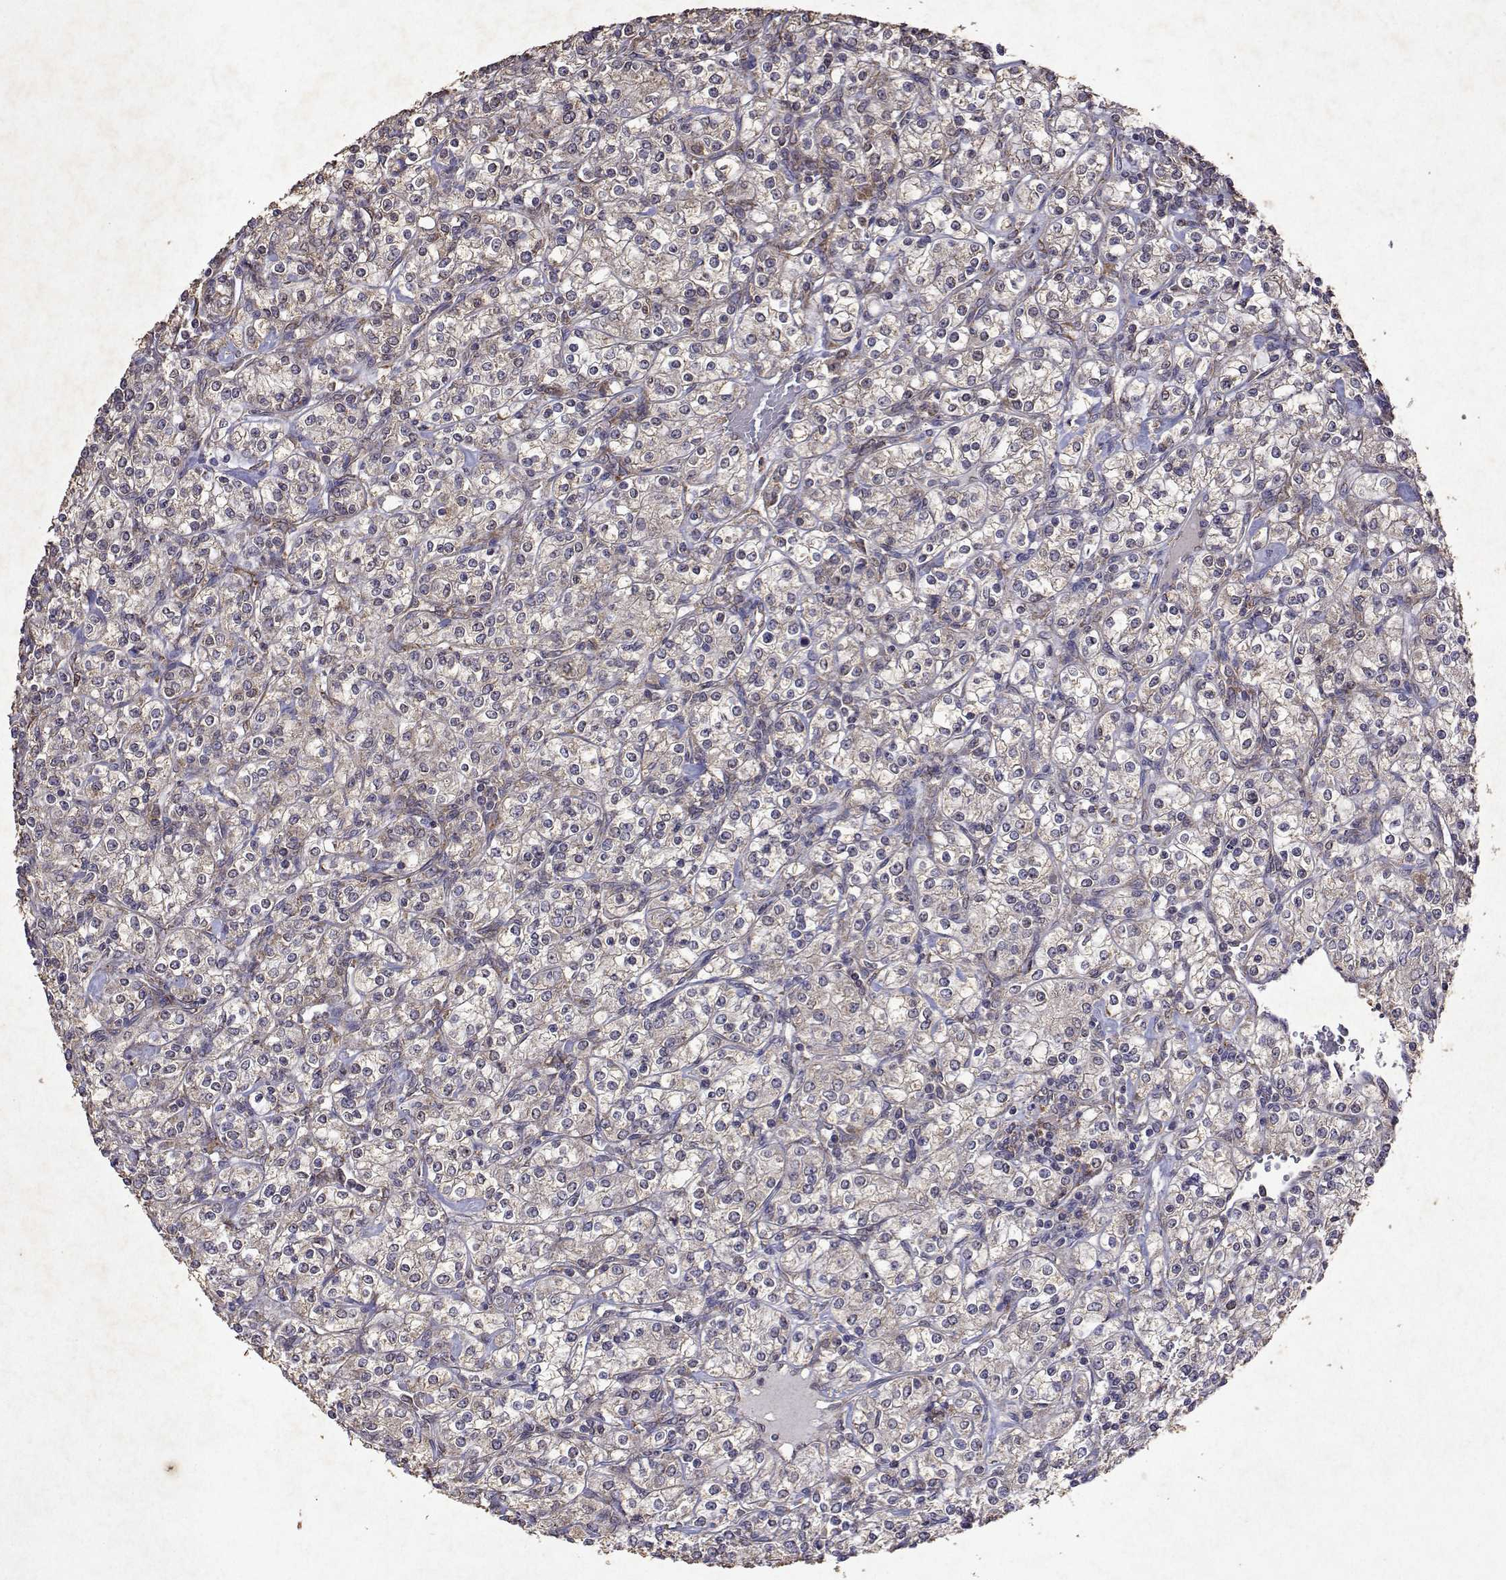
{"staining": {"intensity": "negative", "quantity": "none", "location": "none"}, "tissue": "renal cancer", "cell_type": "Tumor cells", "image_type": "cancer", "snomed": [{"axis": "morphology", "description": "Adenocarcinoma, NOS"}, {"axis": "topography", "description": "Kidney"}], "caption": "A high-resolution image shows immunohistochemistry (IHC) staining of adenocarcinoma (renal), which exhibits no significant positivity in tumor cells.", "gene": "TARBP2", "patient": {"sex": "male", "age": 77}}